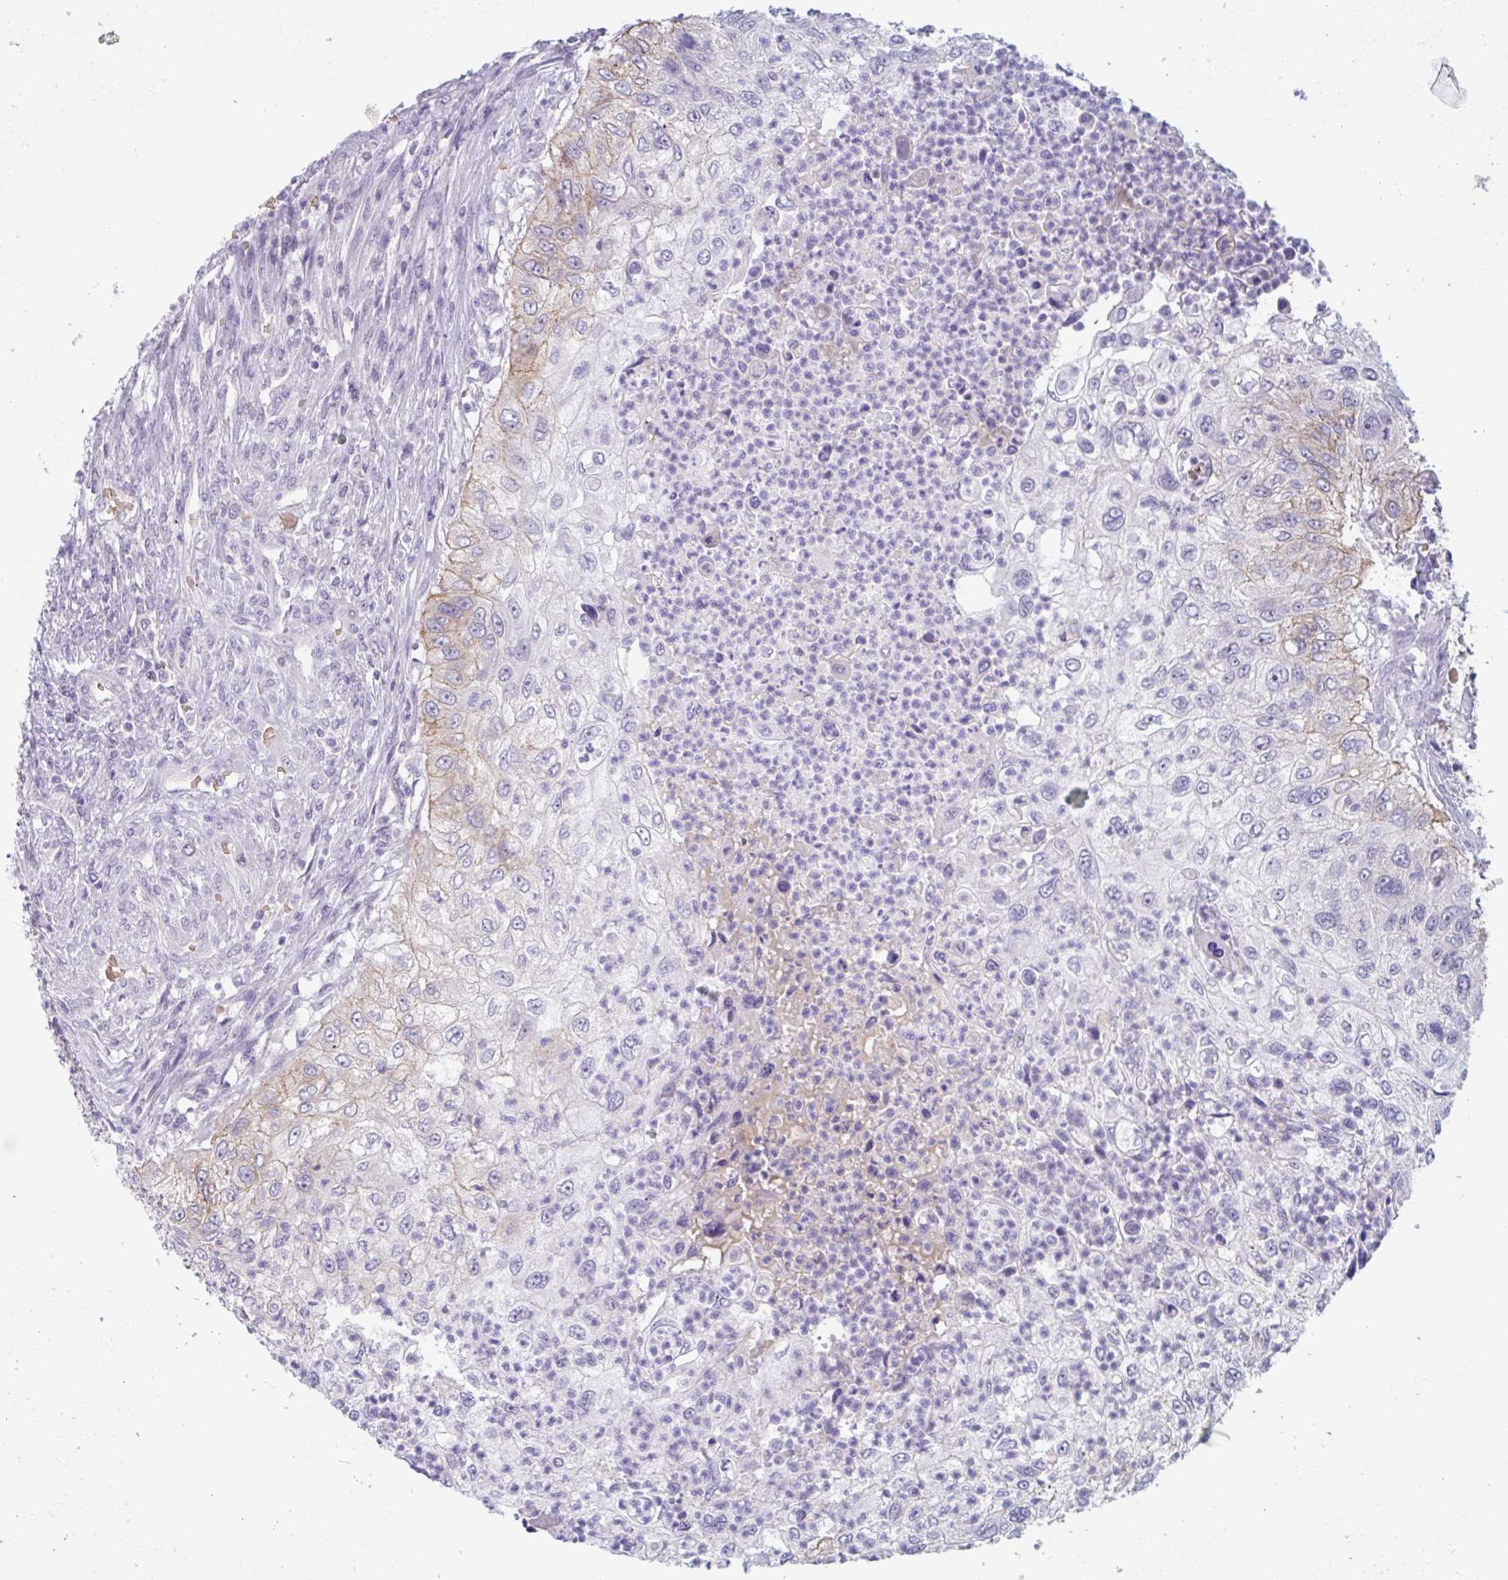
{"staining": {"intensity": "weak", "quantity": "<25%", "location": "cytoplasmic/membranous"}, "tissue": "urothelial cancer", "cell_type": "Tumor cells", "image_type": "cancer", "snomed": [{"axis": "morphology", "description": "Urothelial carcinoma, High grade"}, {"axis": "topography", "description": "Urinary bladder"}], "caption": "An IHC histopathology image of urothelial cancer is shown. There is no staining in tumor cells of urothelial cancer.", "gene": "RHAG", "patient": {"sex": "female", "age": 60}}